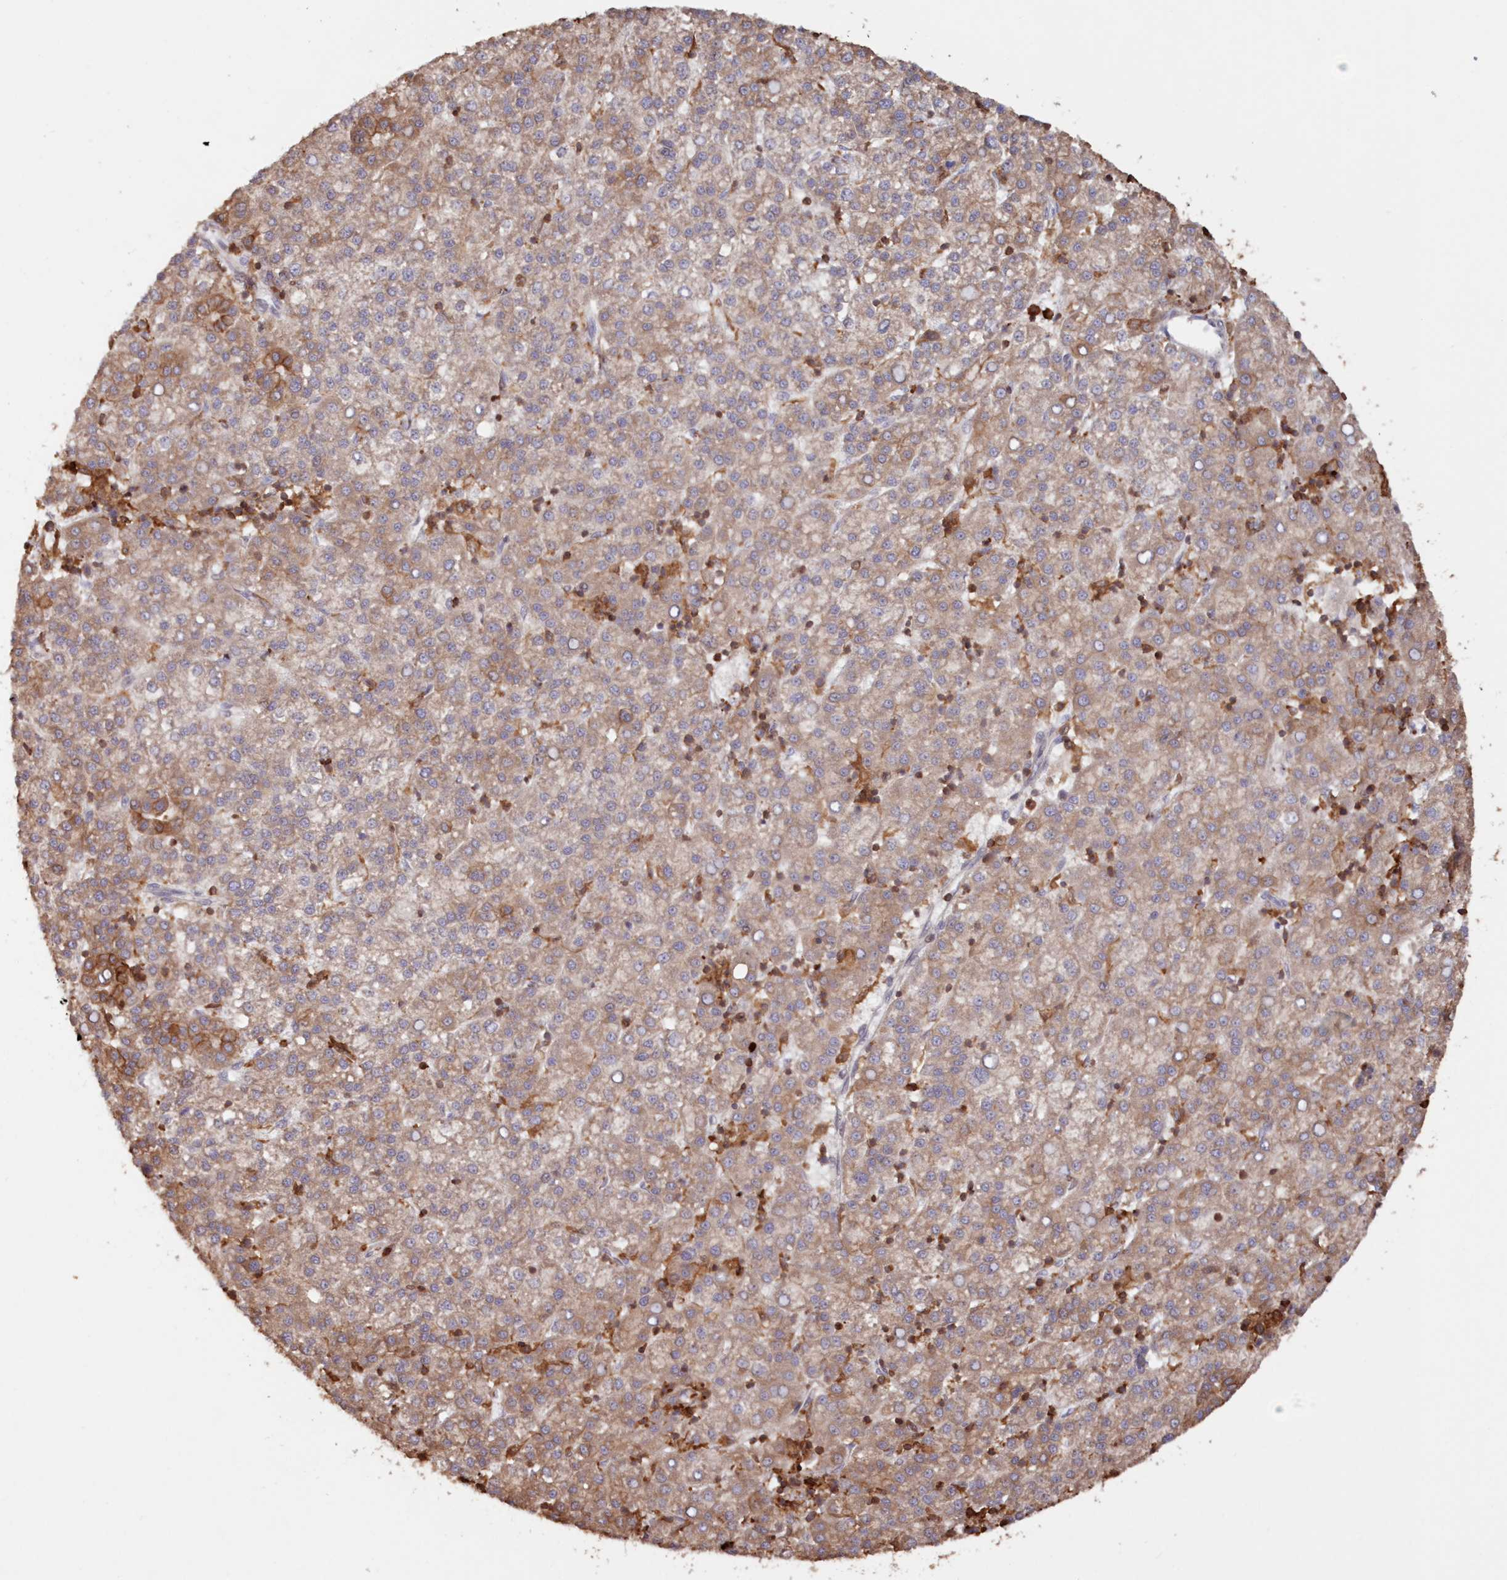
{"staining": {"intensity": "moderate", "quantity": ">75%", "location": "cytoplasmic/membranous"}, "tissue": "liver cancer", "cell_type": "Tumor cells", "image_type": "cancer", "snomed": [{"axis": "morphology", "description": "Carcinoma, Hepatocellular, NOS"}, {"axis": "topography", "description": "Liver"}], "caption": "Immunohistochemical staining of liver hepatocellular carcinoma exhibits medium levels of moderate cytoplasmic/membranous positivity in approximately >75% of tumor cells.", "gene": "SNED1", "patient": {"sex": "female", "age": 58}}